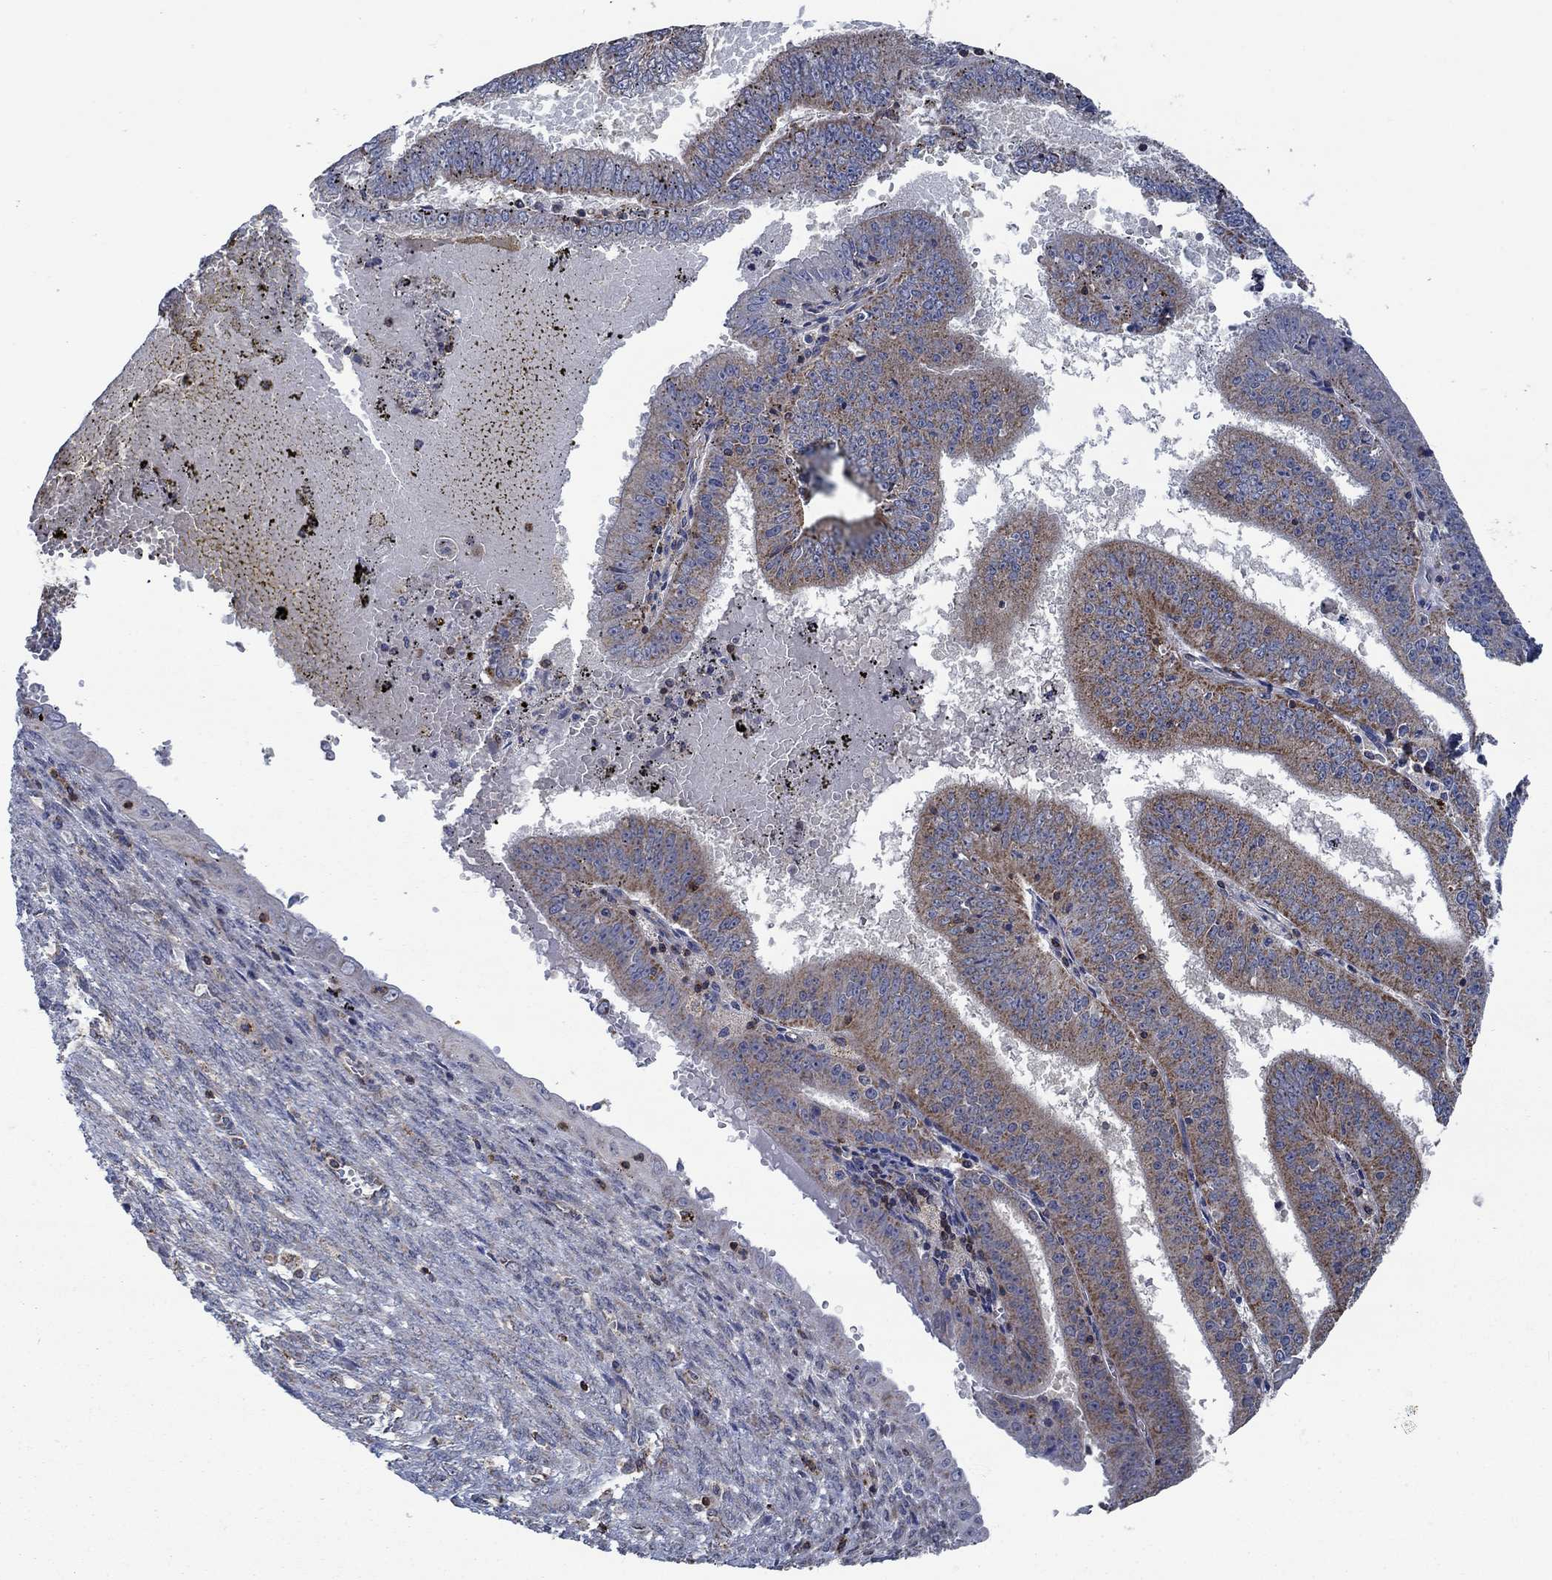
{"staining": {"intensity": "moderate", "quantity": "25%-75%", "location": "cytoplasmic/membranous"}, "tissue": "endometrial cancer", "cell_type": "Tumor cells", "image_type": "cancer", "snomed": [{"axis": "morphology", "description": "Adenocarcinoma, NOS"}, {"axis": "topography", "description": "Endometrium"}], "caption": "Protein expression analysis of endometrial cancer demonstrates moderate cytoplasmic/membranous positivity in about 25%-75% of tumor cells.", "gene": "STXBP6", "patient": {"sex": "female", "age": 66}}